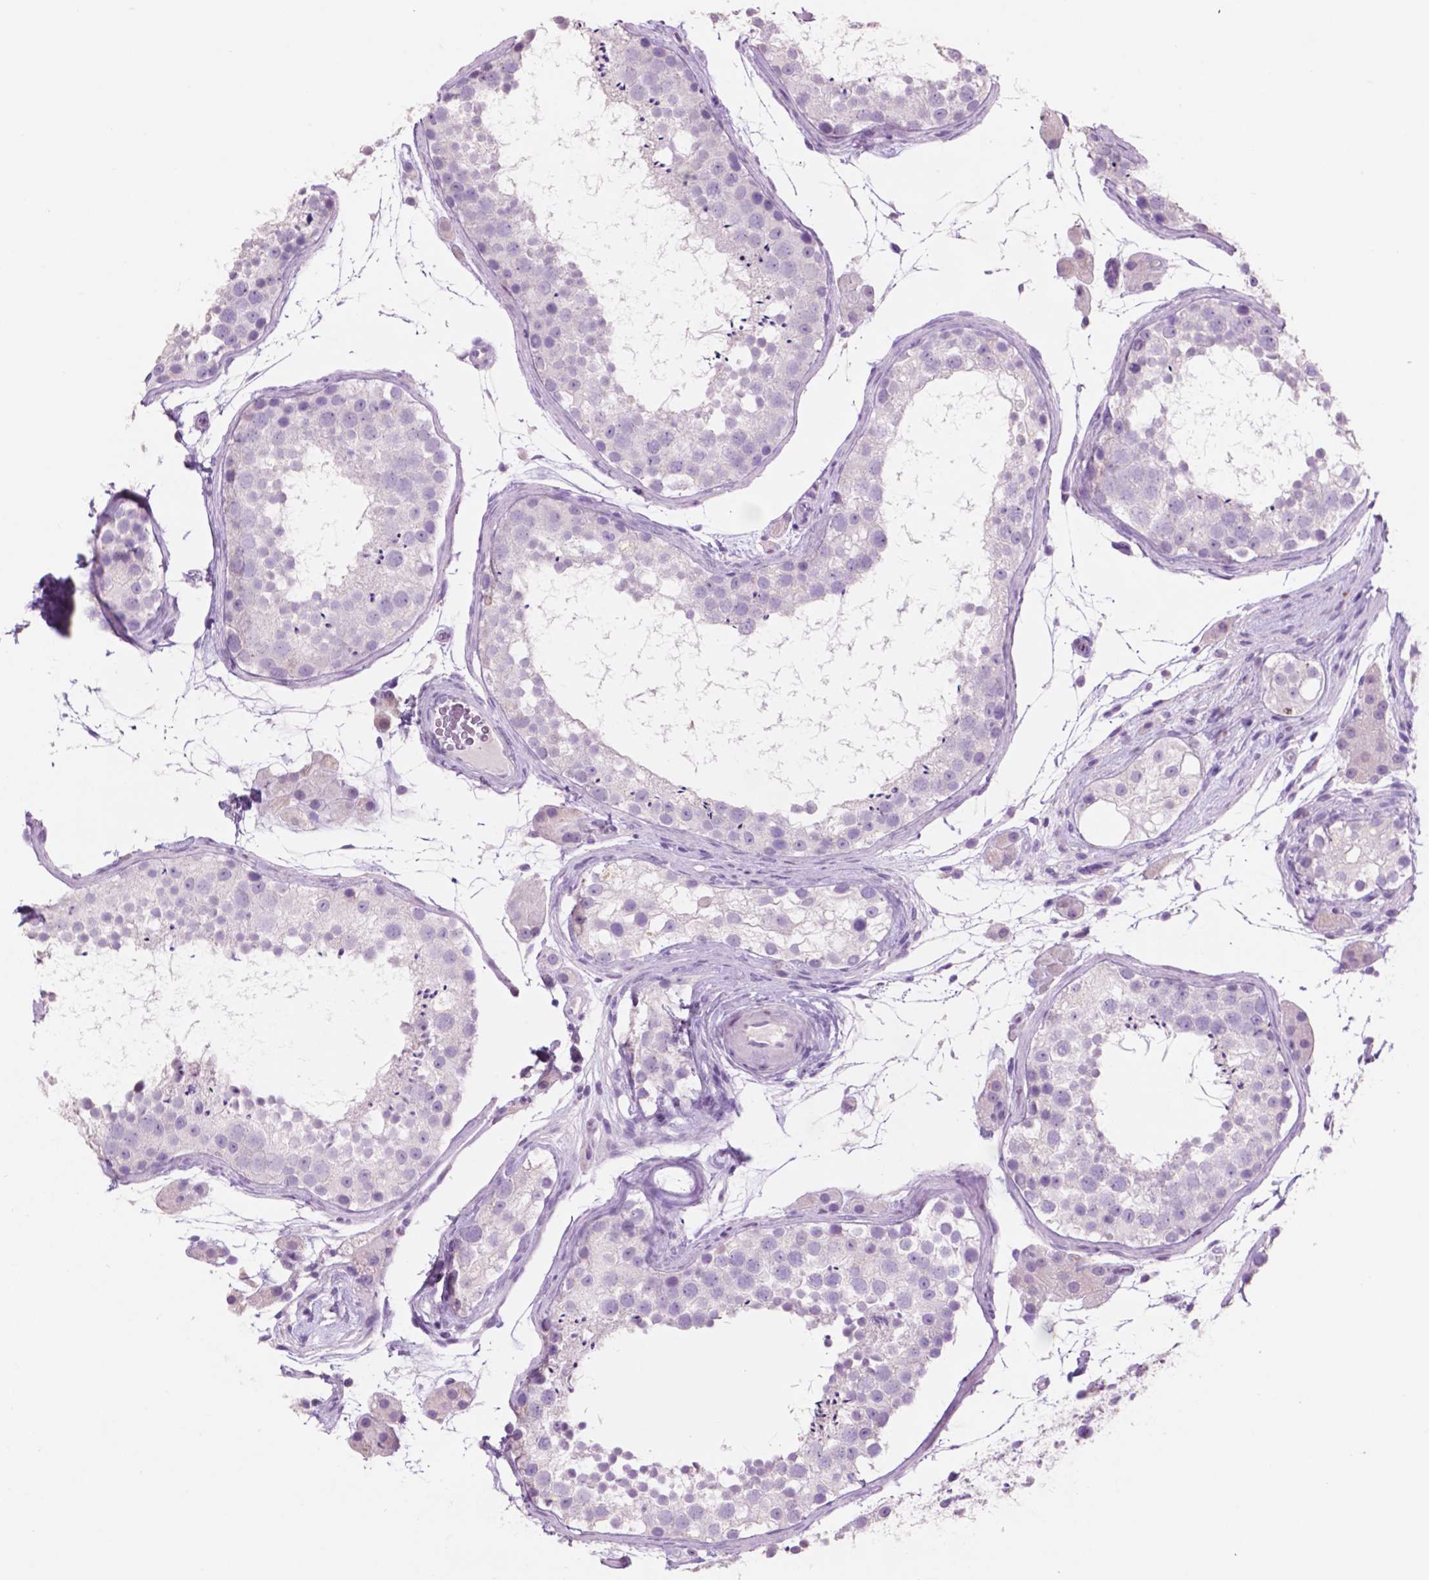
{"staining": {"intensity": "negative", "quantity": "none", "location": "none"}, "tissue": "testis", "cell_type": "Cells in seminiferous ducts", "image_type": "normal", "snomed": [{"axis": "morphology", "description": "Normal tissue, NOS"}, {"axis": "topography", "description": "Testis"}], "caption": "Immunohistochemistry (IHC) micrograph of unremarkable testis: testis stained with DAB exhibits no significant protein staining in cells in seminiferous ducts.", "gene": "IDO1", "patient": {"sex": "male", "age": 41}}